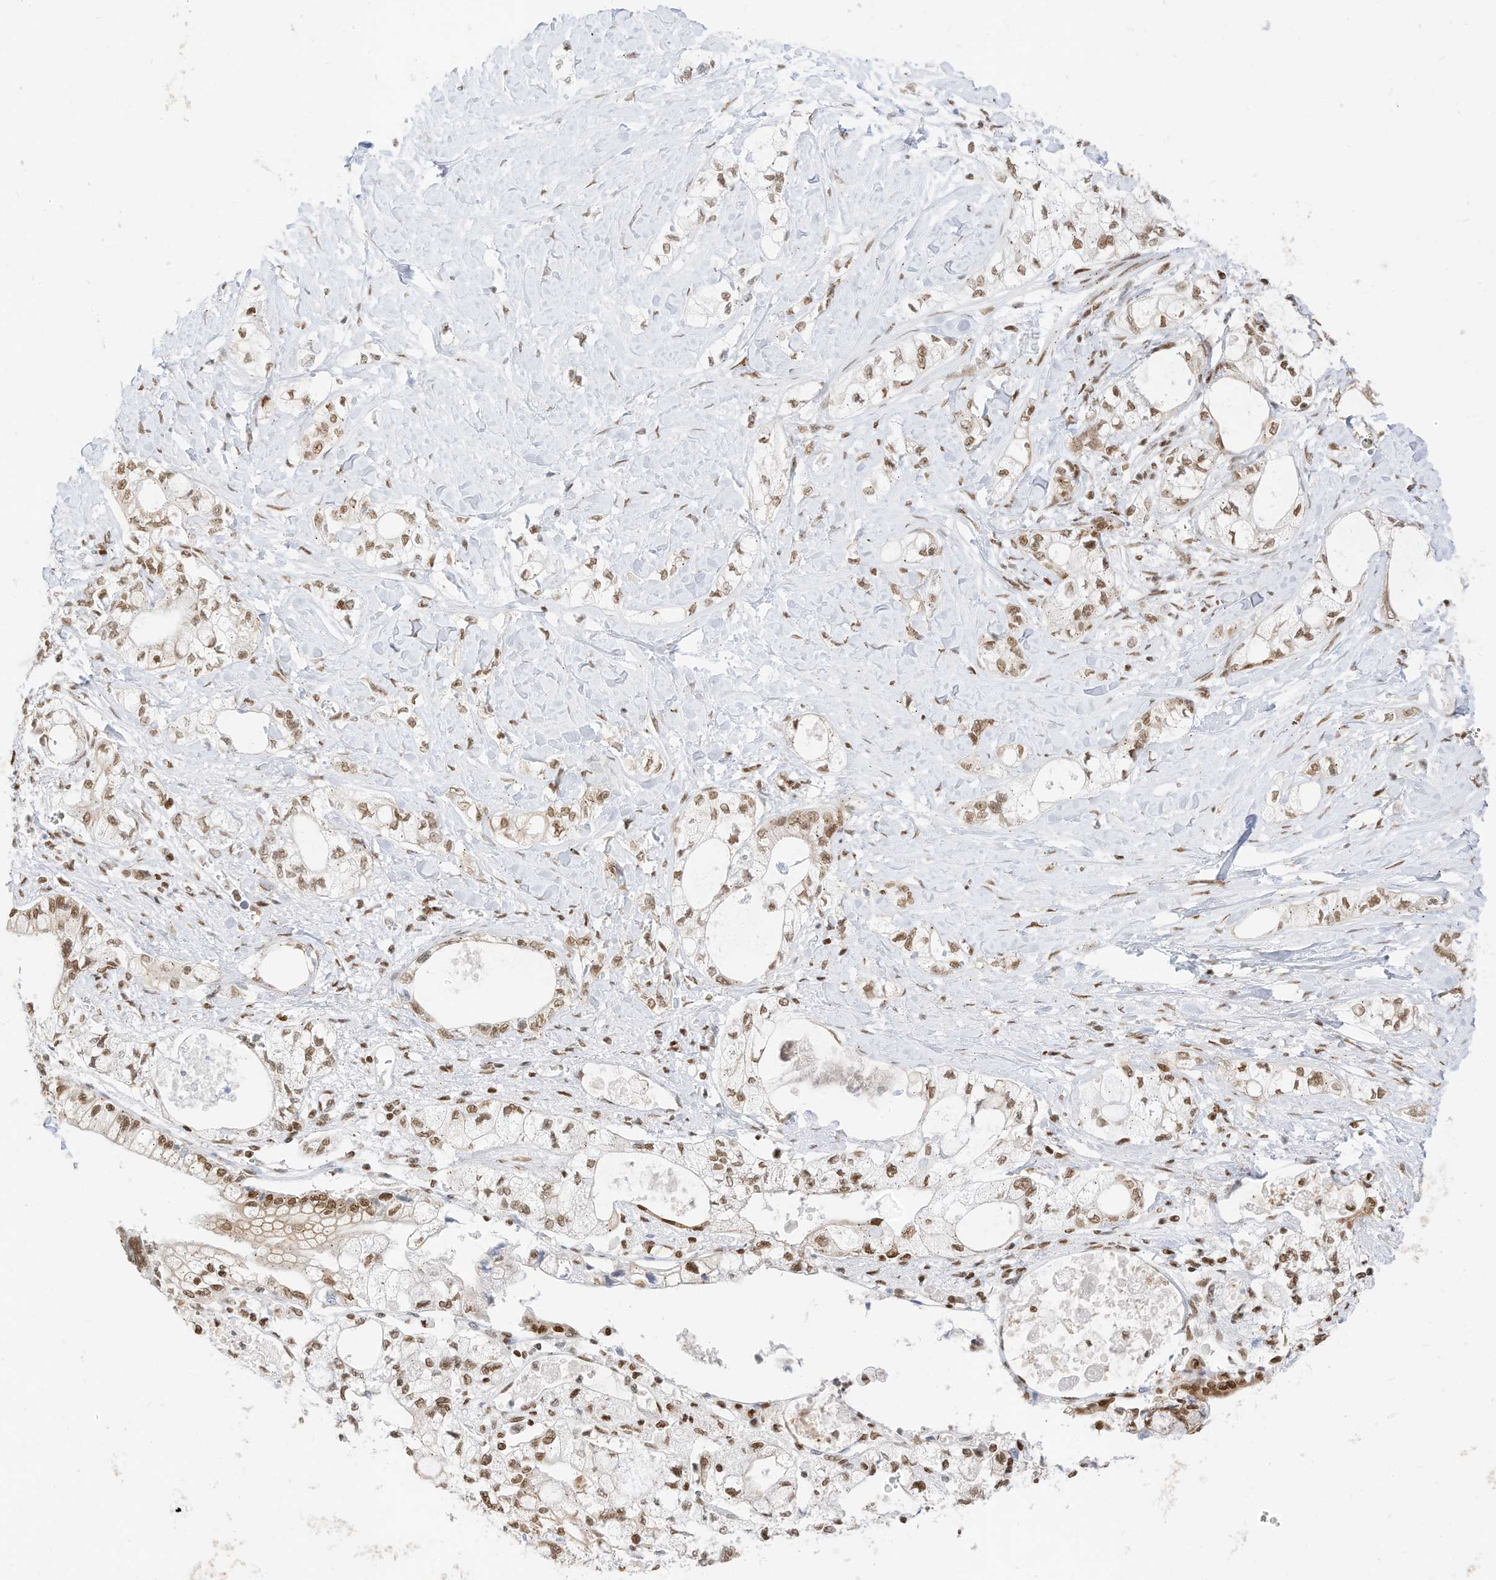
{"staining": {"intensity": "moderate", "quantity": ">75%", "location": "nuclear"}, "tissue": "pancreatic cancer", "cell_type": "Tumor cells", "image_type": "cancer", "snomed": [{"axis": "morphology", "description": "Adenocarcinoma, NOS"}, {"axis": "topography", "description": "Pancreas"}], "caption": "Immunohistochemistry (DAB) staining of human adenocarcinoma (pancreatic) reveals moderate nuclear protein positivity in about >75% of tumor cells.", "gene": "SMARCA2", "patient": {"sex": "male", "age": 70}}